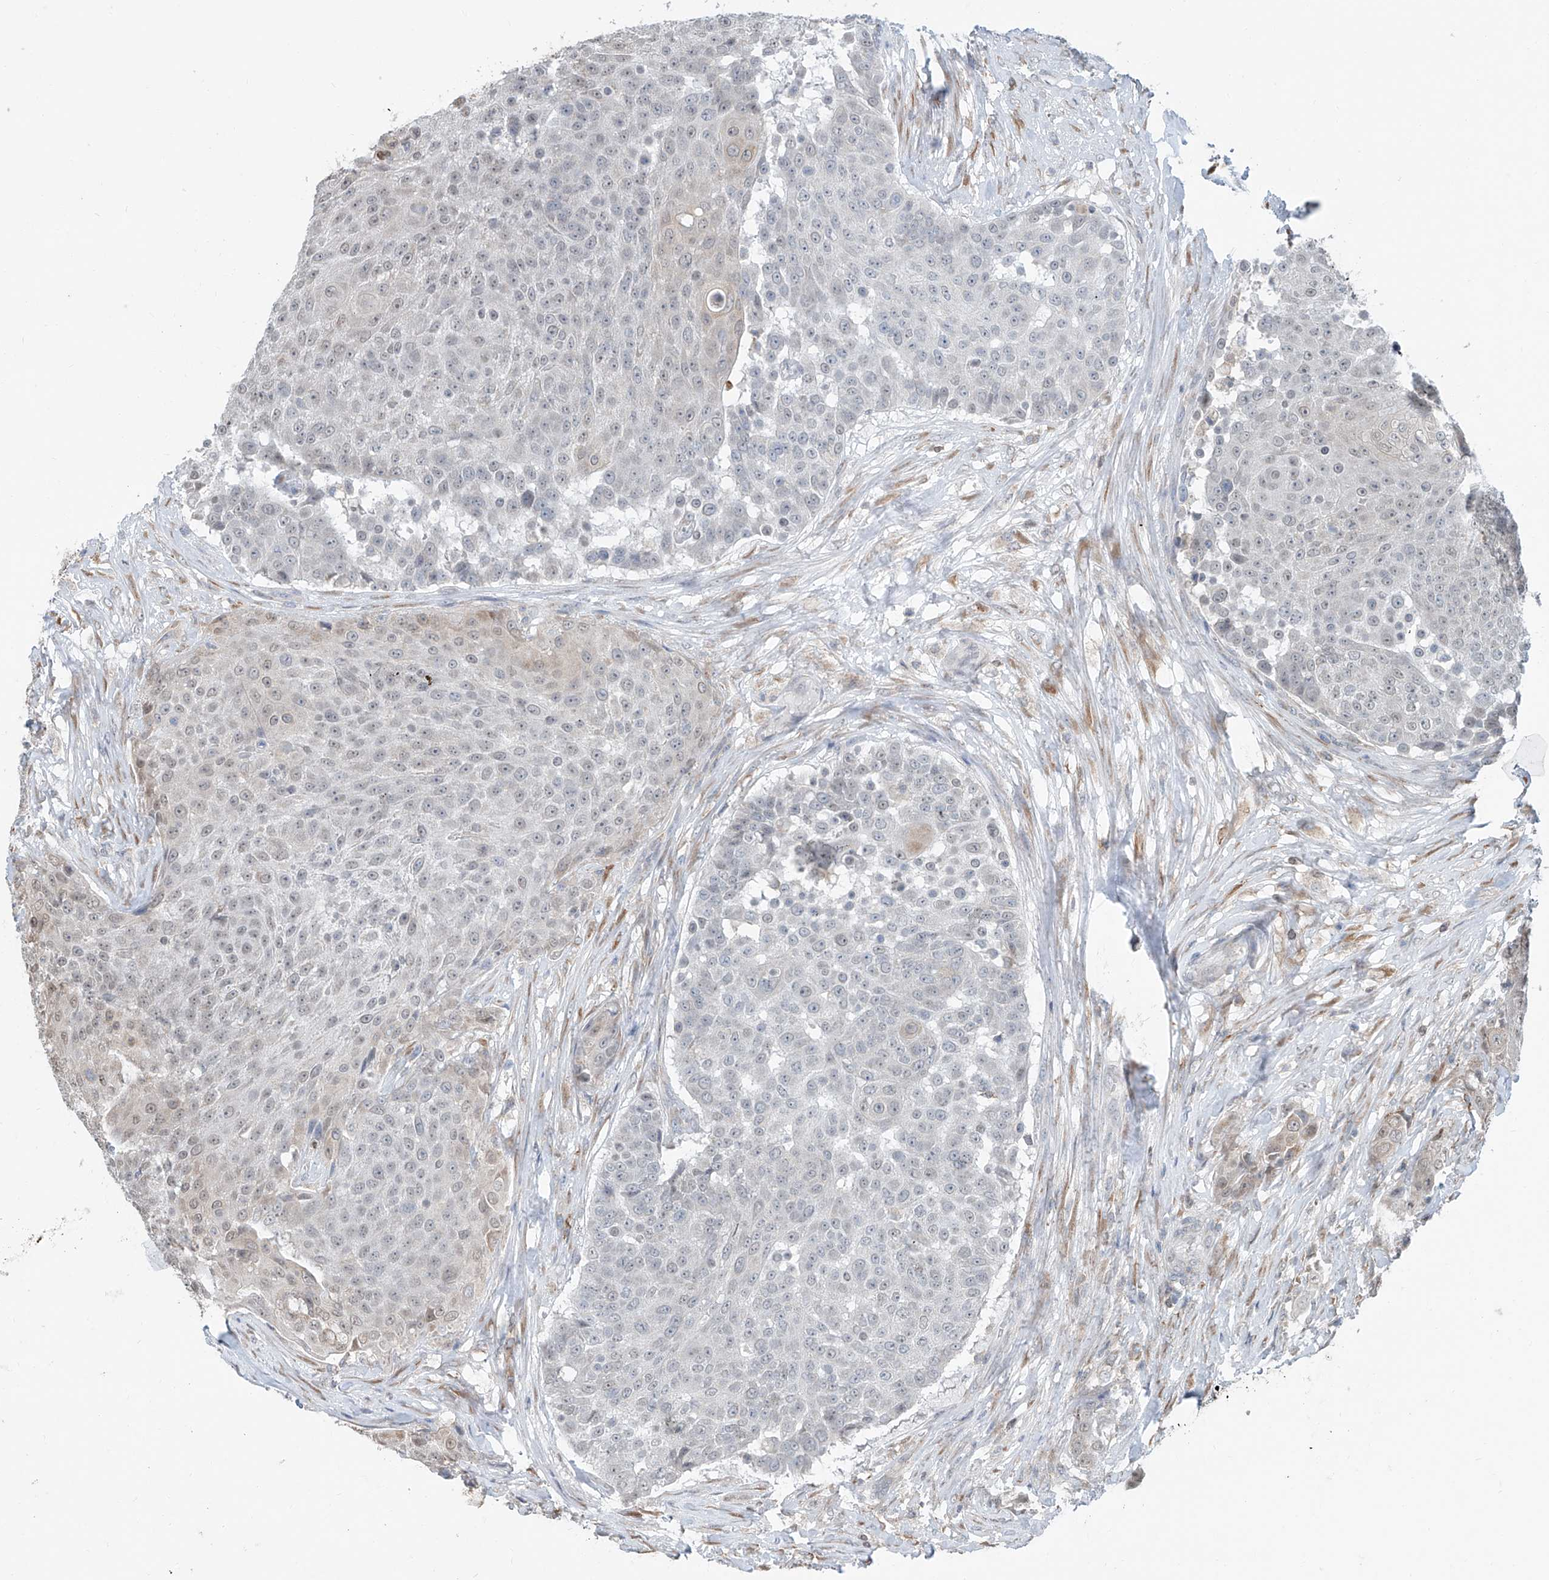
{"staining": {"intensity": "weak", "quantity": "<25%", "location": "nuclear"}, "tissue": "urothelial cancer", "cell_type": "Tumor cells", "image_type": "cancer", "snomed": [{"axis": "morphology", "description": "Urothelial carcinoma, High grade"}, {"axis": "topography", "description": "Urinary bladder"}], "caption": "Tumor cells show no significant positivity in high-grade urothelial carcinoma.", "gene": "KCNK10", "patient": {"sex": "female", "age": 63}}